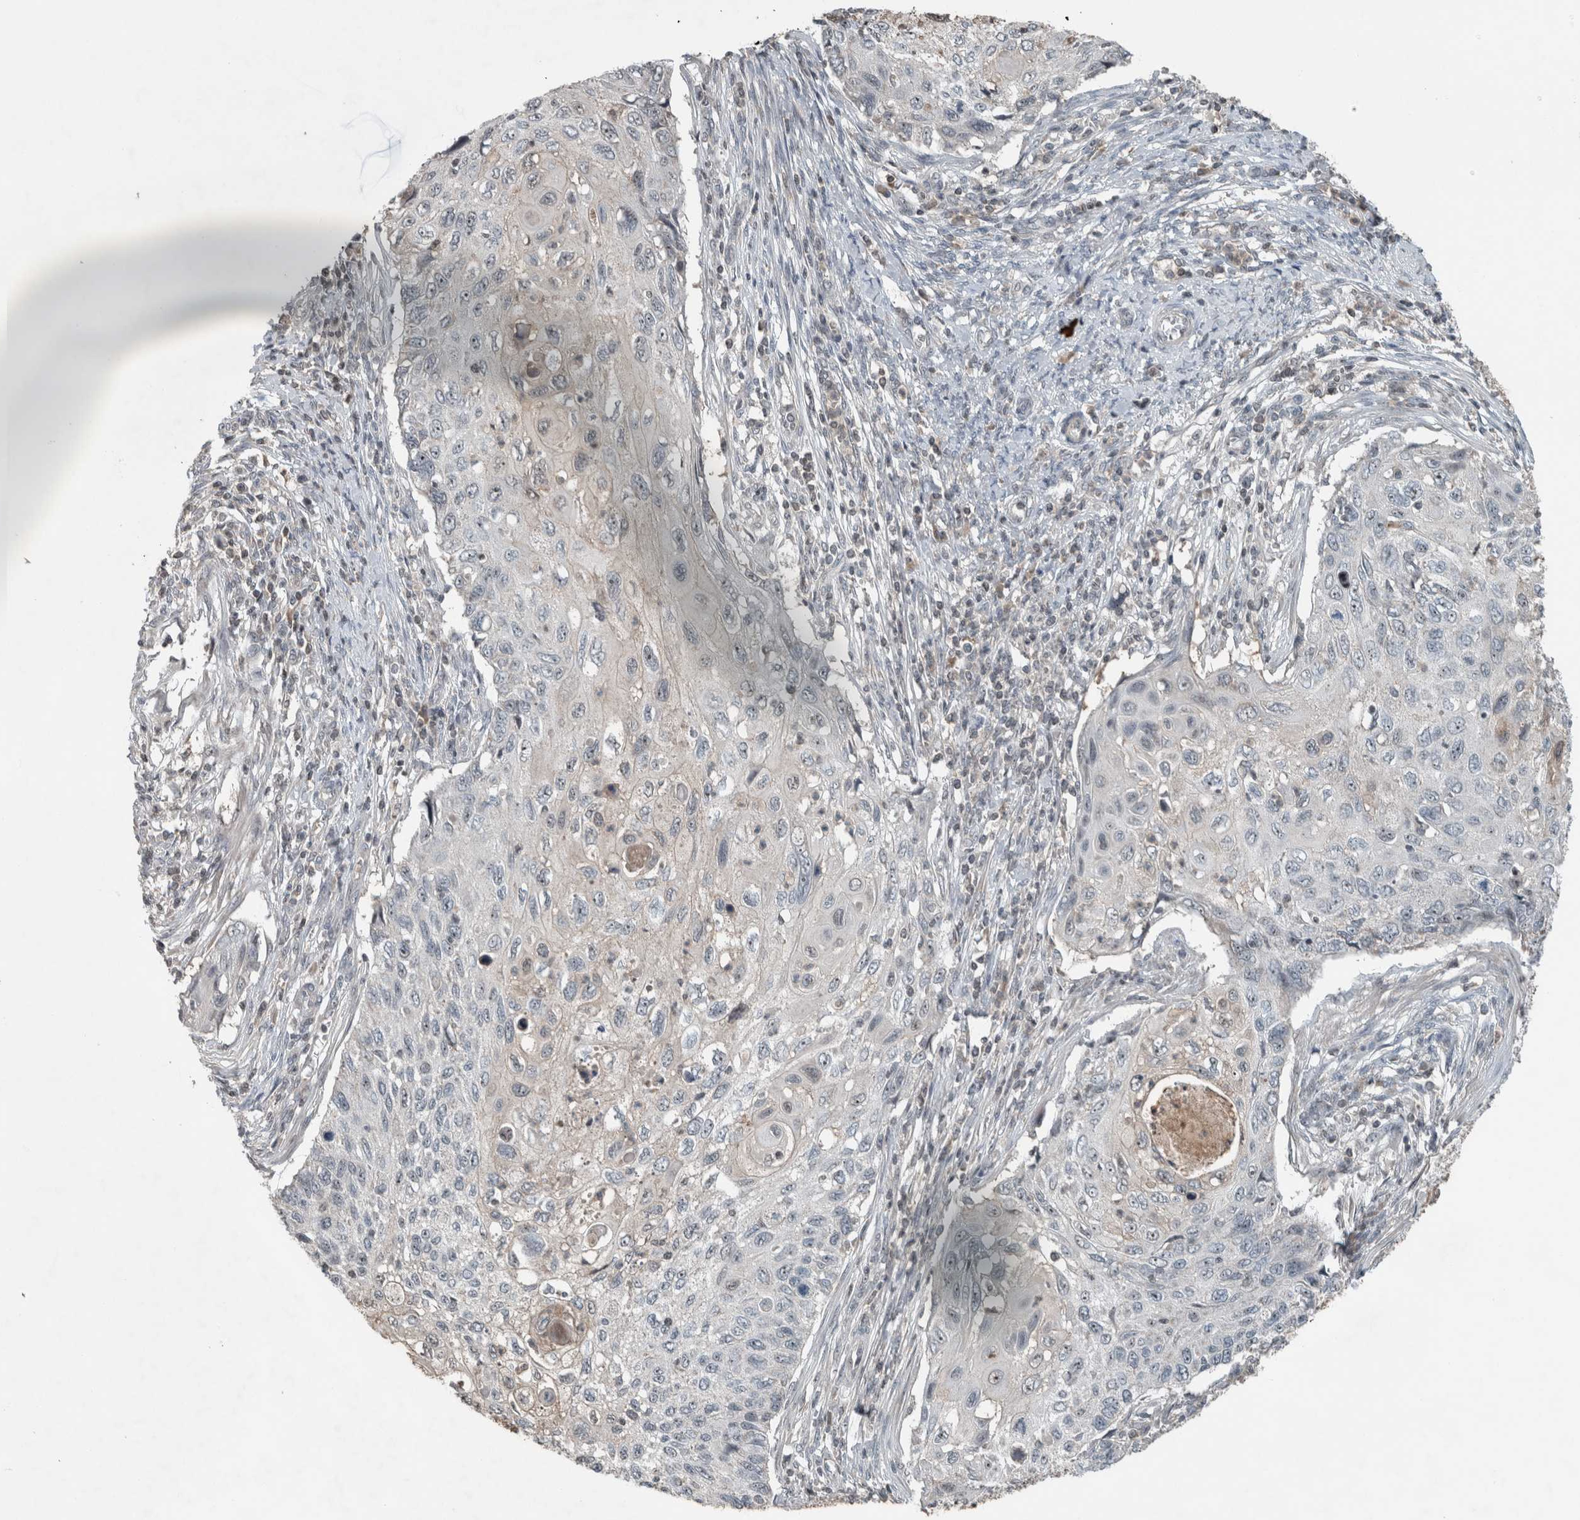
{"staining": {"intensity": "weak", "quantity": "<25%", "location": "nuclear"}, "tissue": "cervical cancer", "cell_type": "Tumor cells", "image_type": "cancer", "snomed": [{"axis": "morphology", "description": "Squamous cell carcinoma, NOS"}, {"axis": "topography", "description": "Cervix"}], "caption": "An immunohistochemistry image of cervical squamous cell carcinoma is shown. There is no staining in tumor cells of cervical squamous cell carcinoma.", "gene": "RPF1", "patient": {"sex": "female", "age": 70}}